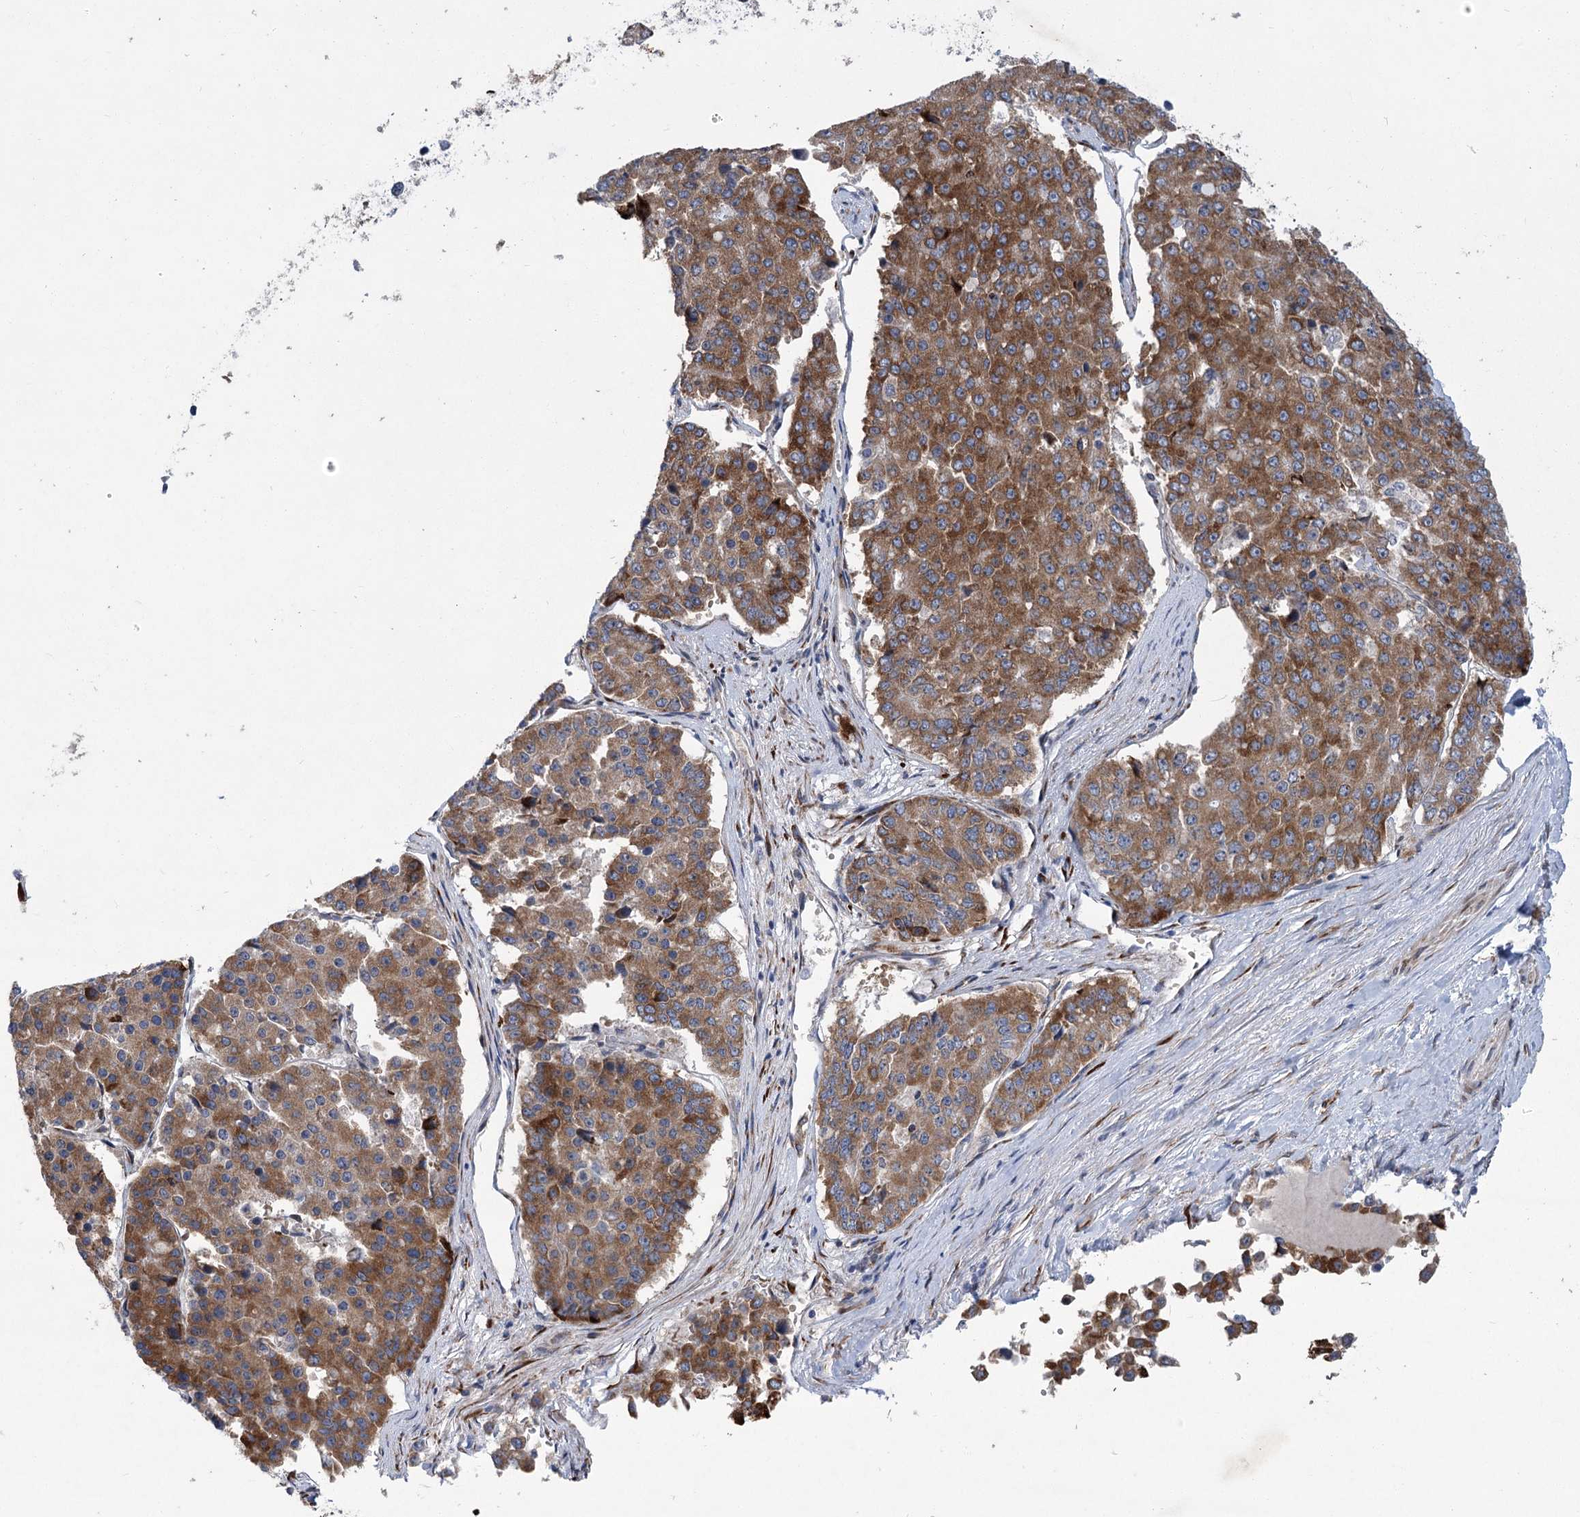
{"staining": {"intensity": "strong", "quantity": ">75%", "location": "cytoplasmic/membranous"}, "tissue": "pancreatic cancer", "cell_type": "Tumor cells", "image_type": "cancer", "snomed": [{"axis": "morphology", "description": "Adenocarcinoma, NOS"}, {"axis": "topography", "description": "Pancreas"}], "caption": "Pancreatic adenocarcinoma stained with DAB (3,3'-diaminobenzidine) IHC displays high levels of strong cytoplasmic/membranous staining in about >75% of tumor cells. Immunohistochemistry stains the protein of interest in brown and the nuclei are stained blue.", "gene": "GCNT4", "patient": {"sex": "male", "age": 50}}